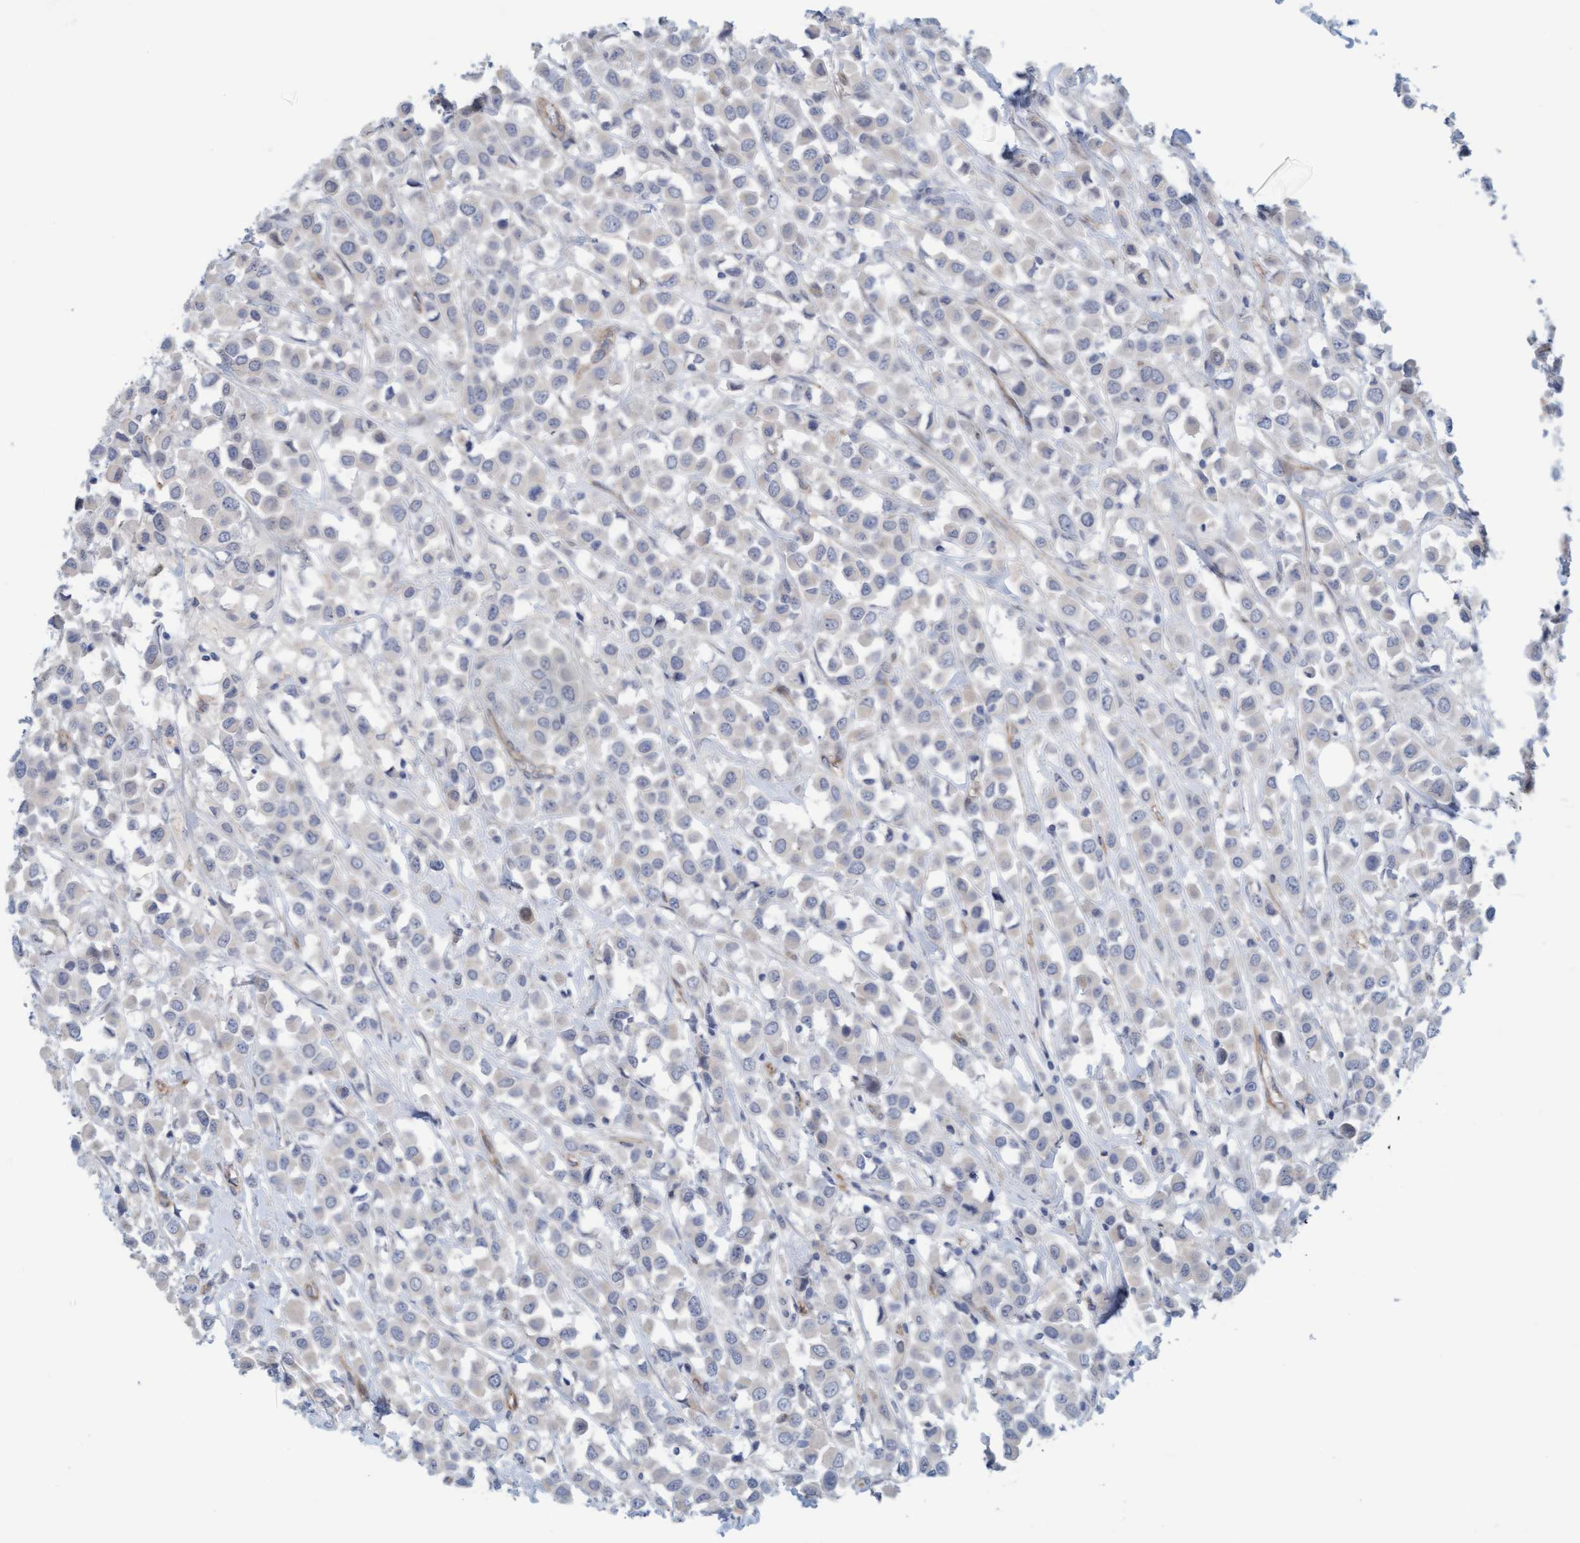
{"staining": {"intensity": "negative", "quantity": "none", "location": "none"}, "tissue": "breast cancer", "cell_type": "Tumor cells", "image_type": "cancer", "snomed": [{"axis": "morphology", "description": "Duct carcinoma"}, {"axis": "topography", "description": "Breast"}], "caption": "An immunohistochemistry (IHC) histopathology image of breast intraductal carcinoma is shown. There is no staining in tumor cells of breast intraductal carcinoma.", "gene": "KRBA2", "patient": {"sex": "female", "age": 61}}